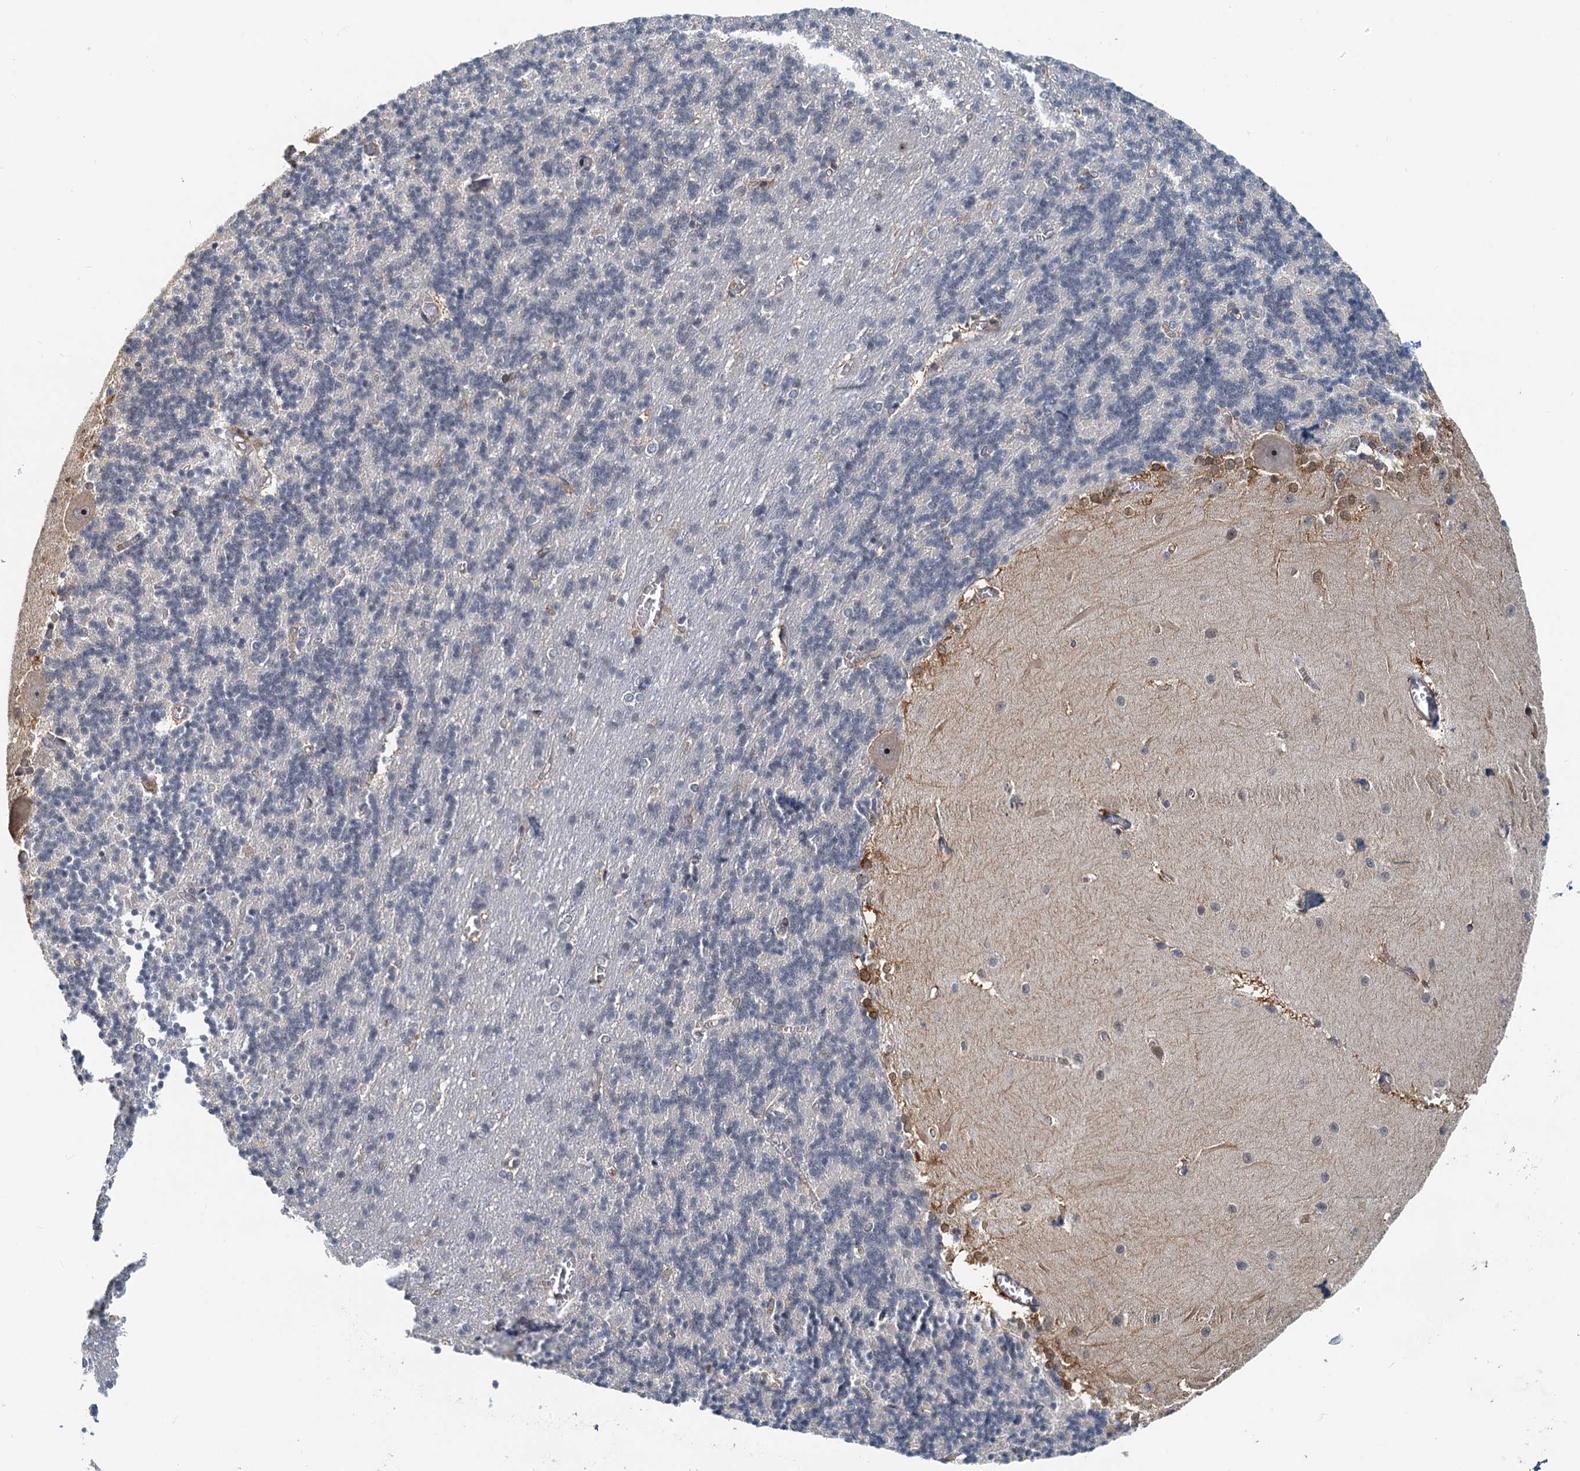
{"staining": {"intensity": "weak", "quantity": "<25%", "location": "nuclear"}, "tissue": "cerebellum", "cell_type": "Cells in granular layer", "image_type": "normal", "snomed": [{"axis": "morphology", "description": "Normal tissue, NOS"}, {"axis": "topography", "description": "Cerebellum"}], "caption": "An immunohistochemistry (IHC) photomicrograph of unremarkable cerebellum is shown. There is no staining in cells in granular layer of cerebellum. (DAB (3,3'-diaminobenzidine) immunohistochemistry (IHC), high magnification).", "gene": "SPINDOC", "patient": {"sex": "male", "age": 37}}